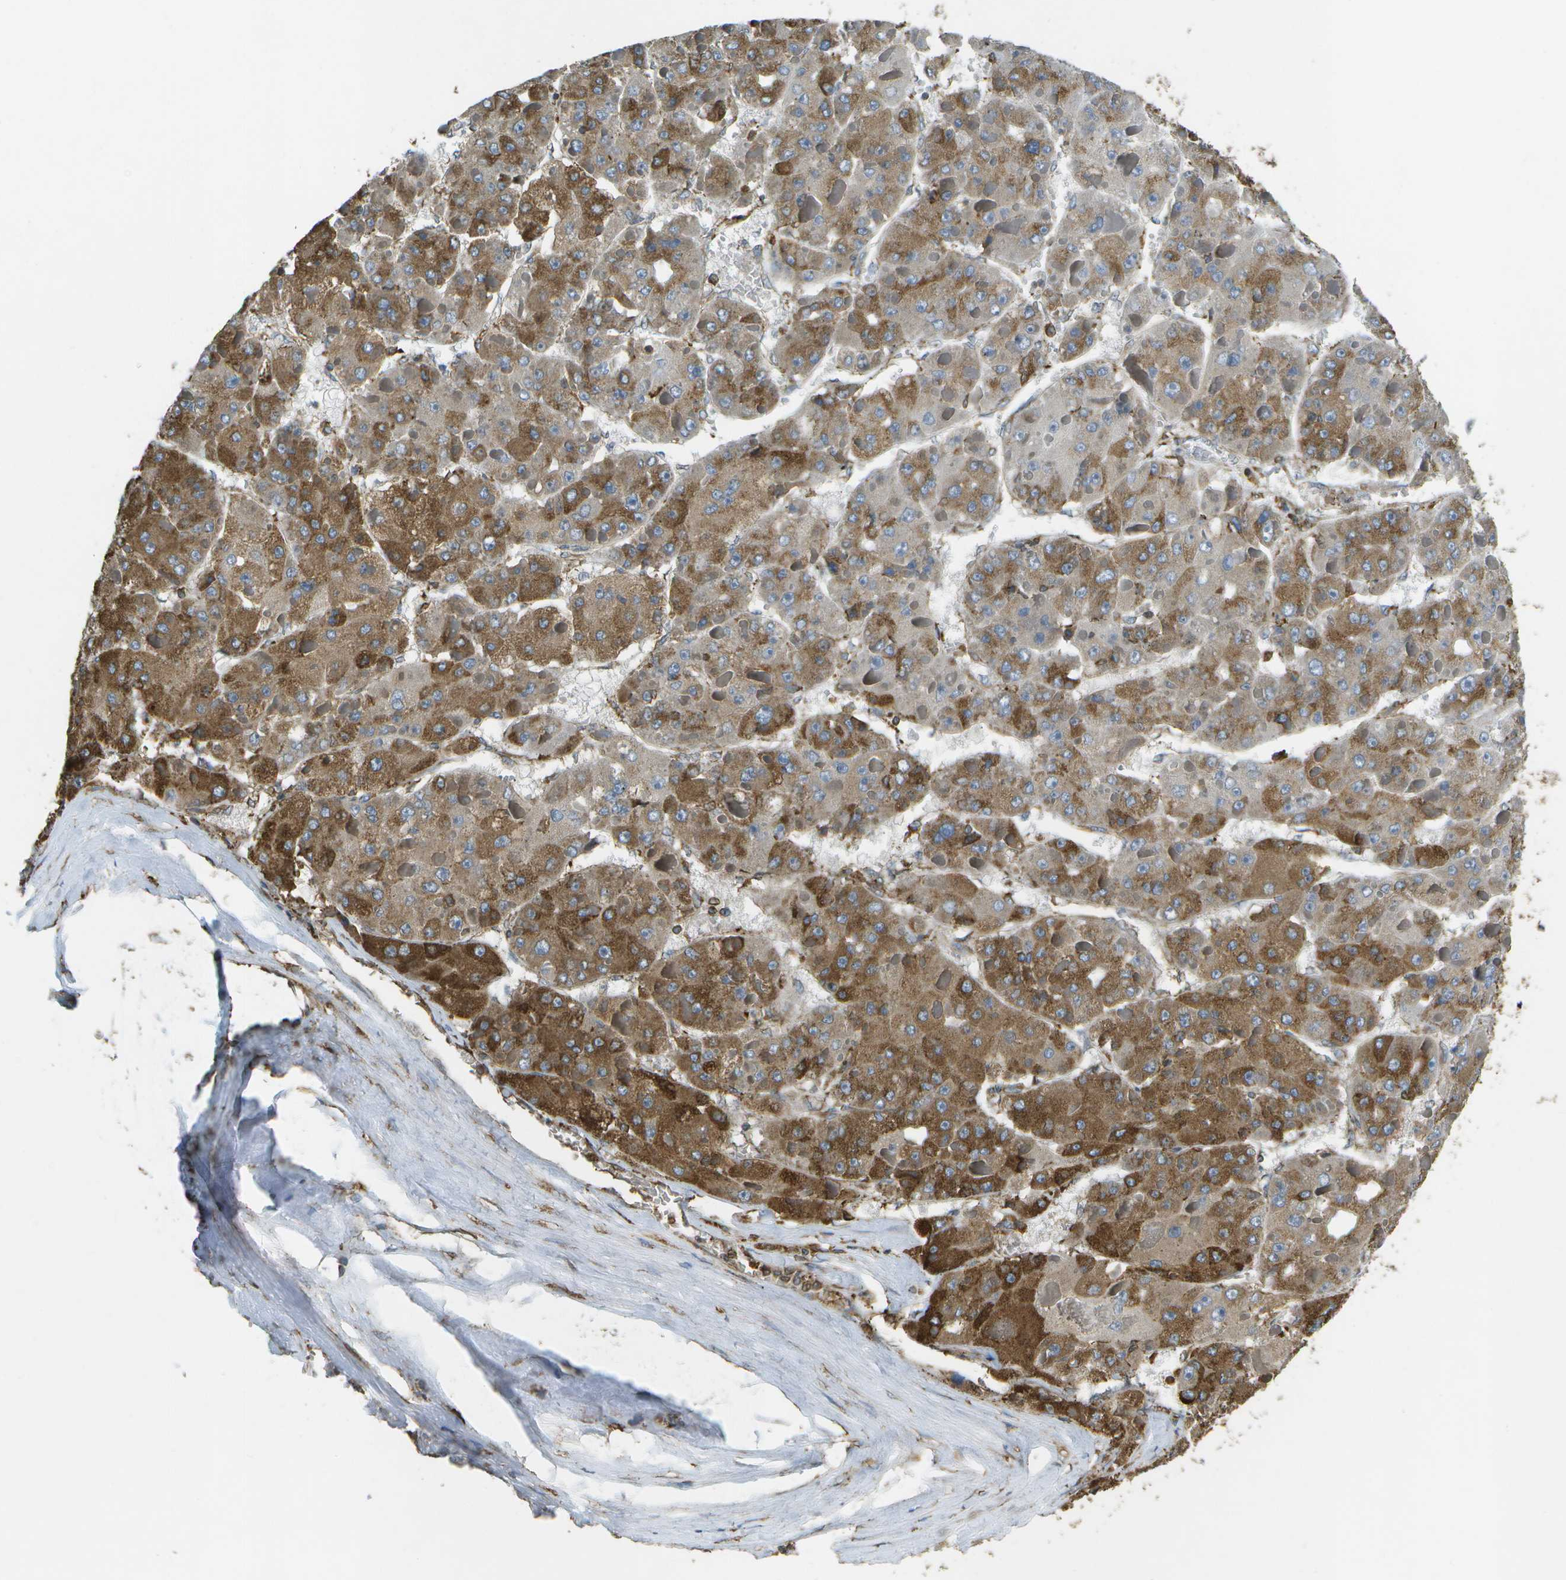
{"staining": {"intensity": "moderate", "quantity": ">75%", "location": "cytoplasmic/membranous"}, "tissue": "liver cancer", "cell_type": "Tumor cells", "image_type": "cancer", "snomed": [{"axis": "morphology", "description": "Carcinoma, Hepatocellular, NOS"}, {"axis": "topography", "description": "Liver"}], "caption": "Liver hepatocellular carcinoma stained with a protein marker shows moderate staining in tumor cells.", "gene": "PDIA4", "patient": {"sex": "female", "age": 73}}